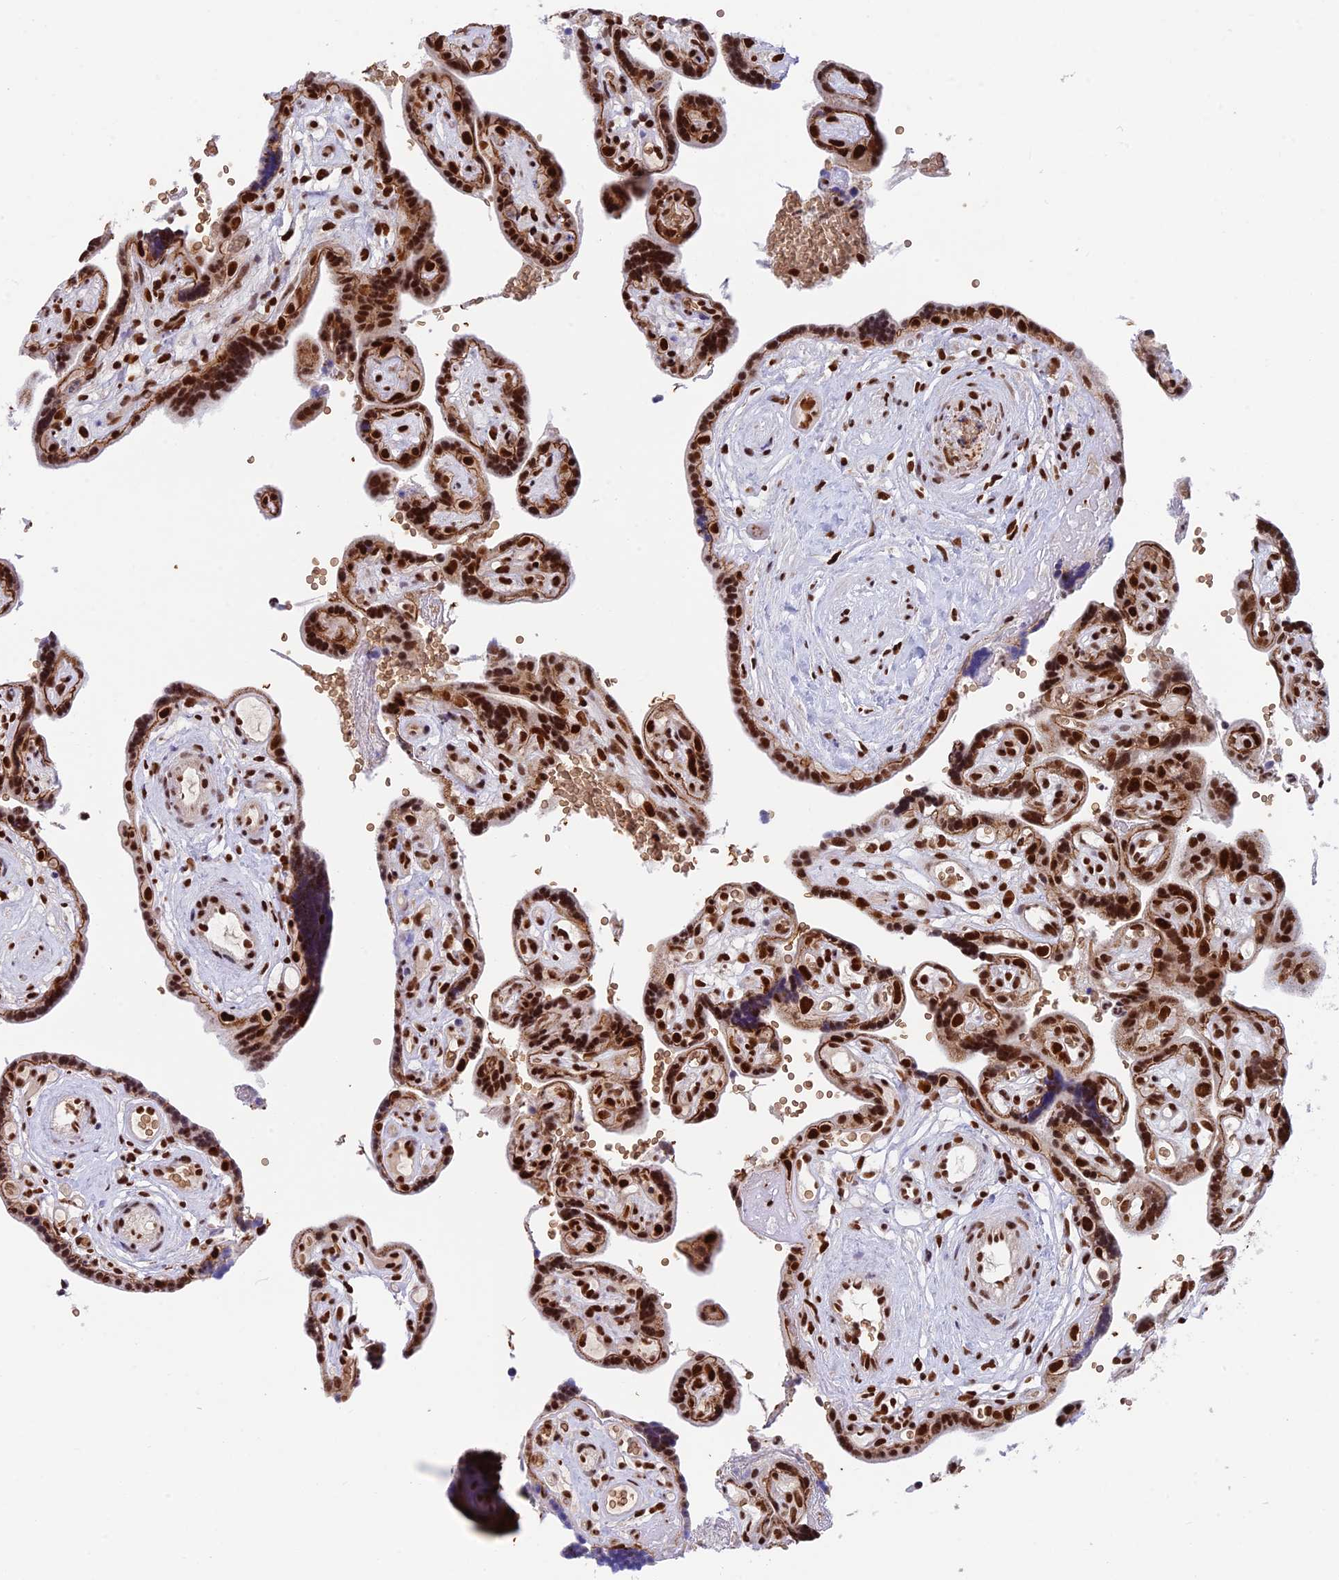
{"staining": {"intensity": "strong", "quantity": ">75%", "location": "nuclear"}, "tissue": "placenta", "cell_type": "Decidual cells", "image_type": "normal", "snomed": [{"axis": "morphology", "description": "Normal tissue, NOS"}, {"axis": "topography", "description": "Placenta"}], "caption": "High-power microscopy captured an IHC photomicrograph of unremarkable placenta, revealing strong nuclear expression in approximately >75% of decidual cells.", "gene": "EEF1AKMT3", "patient": {"sex": "female", "age": 30}}